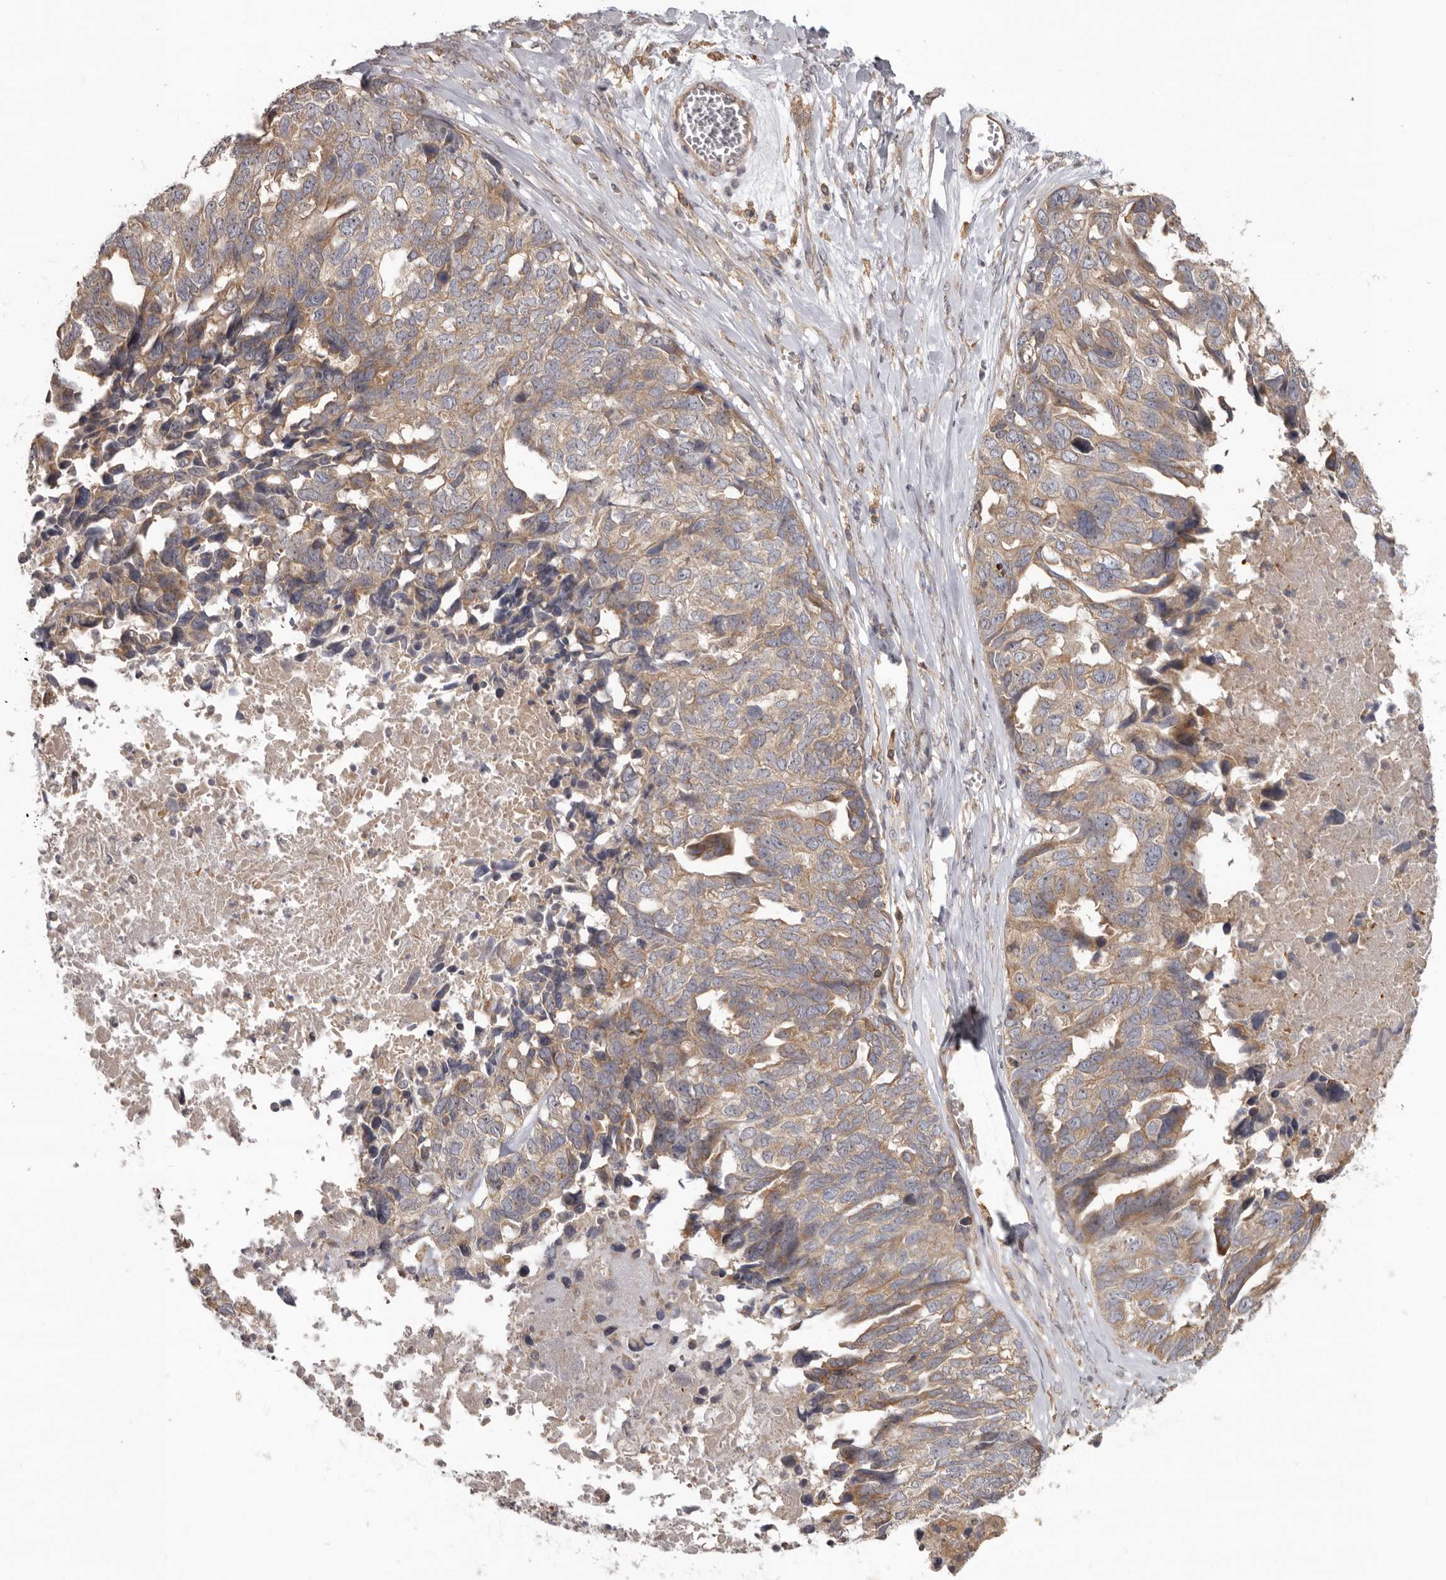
{"staining": {"intensity": "weak", "quantity": ">75%", "location": "cytoplasmic/membranous"}, "tissue": "ovarian cancer", "cell_type": "Tumor cells", "image_type": "cancer", "snomed": [{"axis": "morphology", "description": "Cystadenocarcinoma, serous, NOS"}, {"axis": "topography", "description": "Ovary"}], "caption": "IHC of human ovarian cancer (serous cystadenocarcinoma) displays low levels of weak cytoplasmic/membranous positivity in approximately >75% of tumor cells. (DAB (3,3'-diaminobenzidine) IHC, brown staining for protein, blue staining for nuclei).", "gene": "HINT3", "patient": {"sex": "female", "age": 79}}